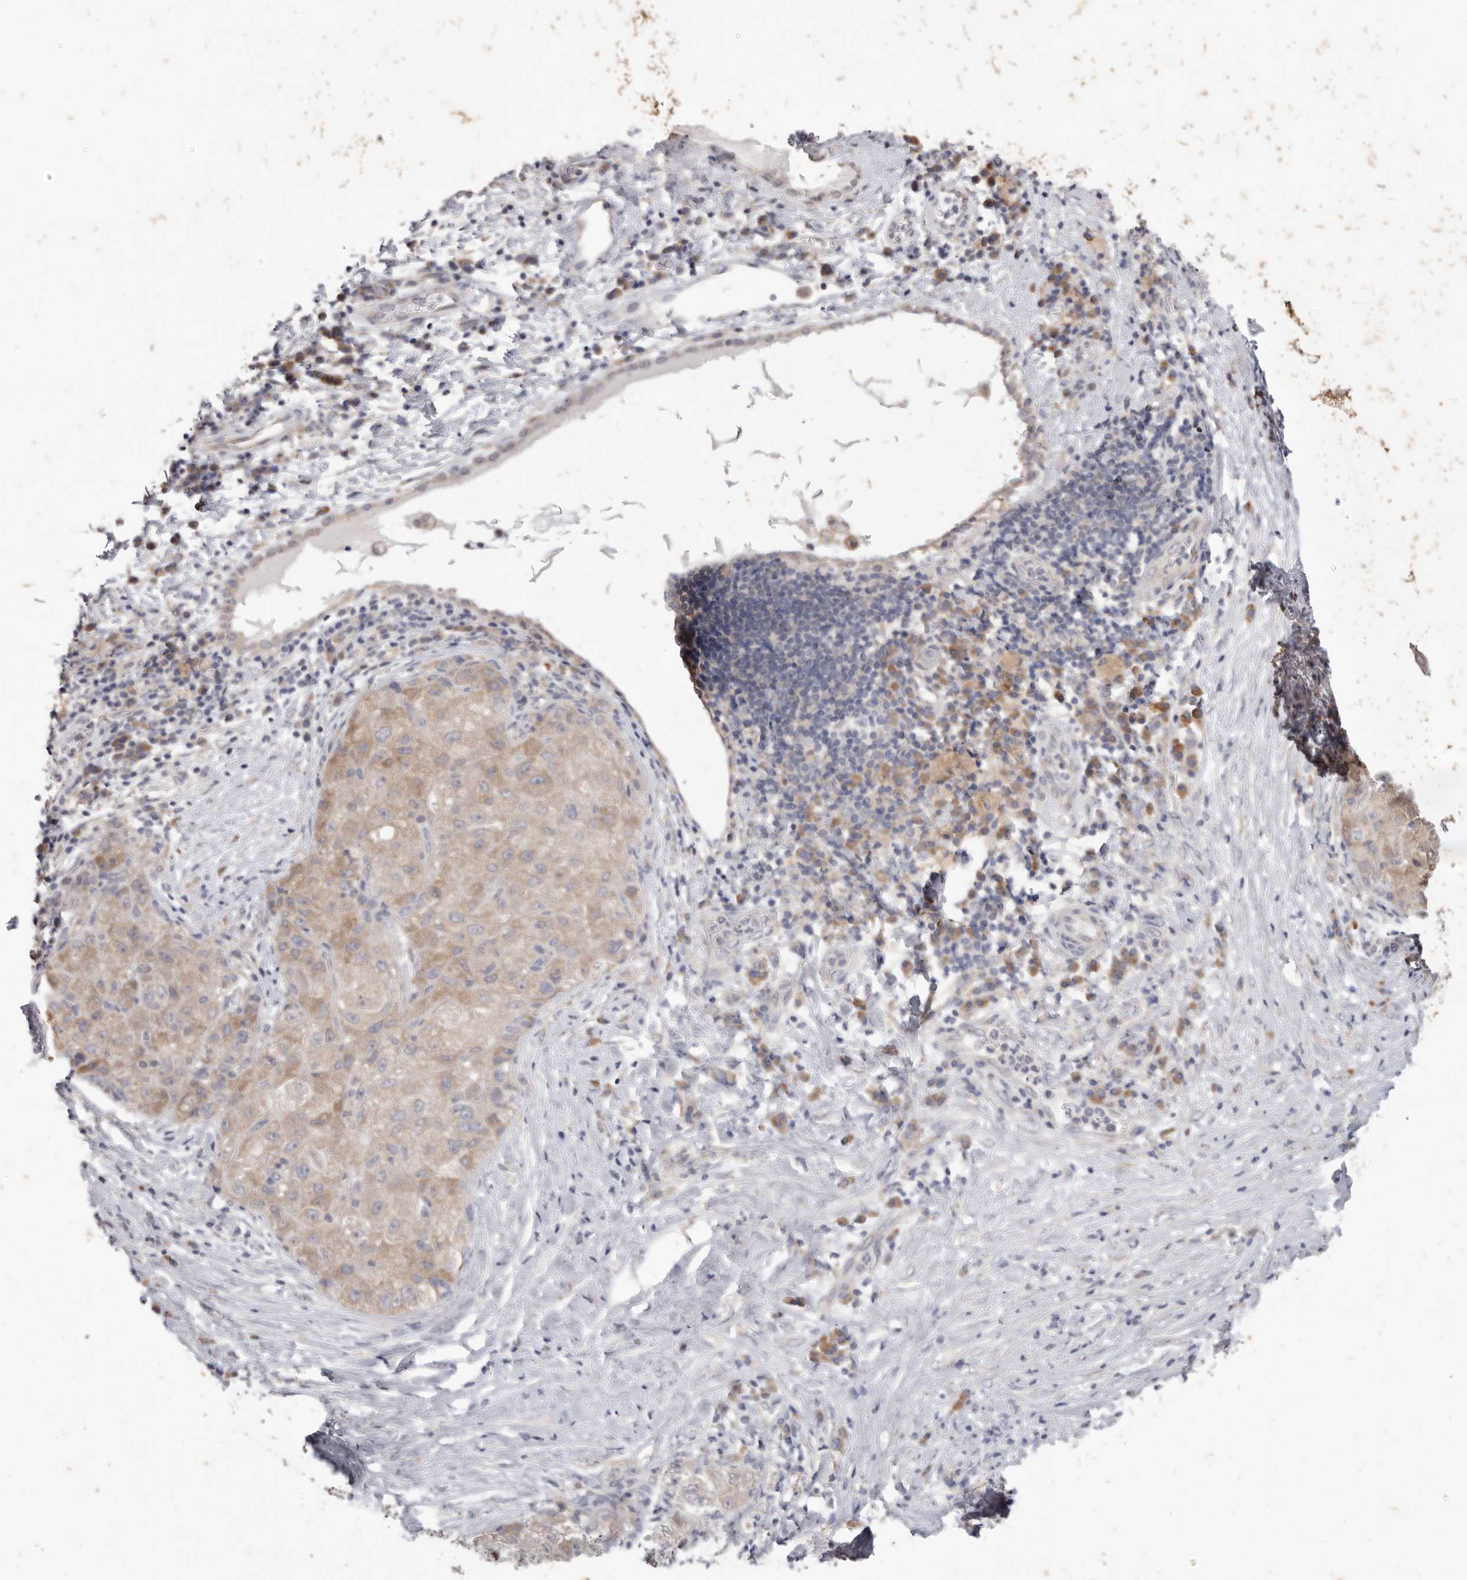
{"staining": {"intensity": "weak", "quantity": "25%-75%", "location": "cytoplasmic/membranous"}, "tissue": "liver cancer", "cell_type": "Tumor cells", "image_type": "cancer", "snomed": [{"axis": "morphology", "description": "Carcinoma, Hepatocellular, NOS"}, {"axis": "topography", "description": "Liver"}], "caption": "Liver cancer (hepatocellular carcinoma) stained with DAB (3,3'-diaminobenzidine) immunohistochemistry (IHC) shows low levels of weak cytoplasmic/membranous positivity in approximately 25%-75% of tumor cells.", "gene": "WDR77", "patient": {"sex": "male", "age": 80}}